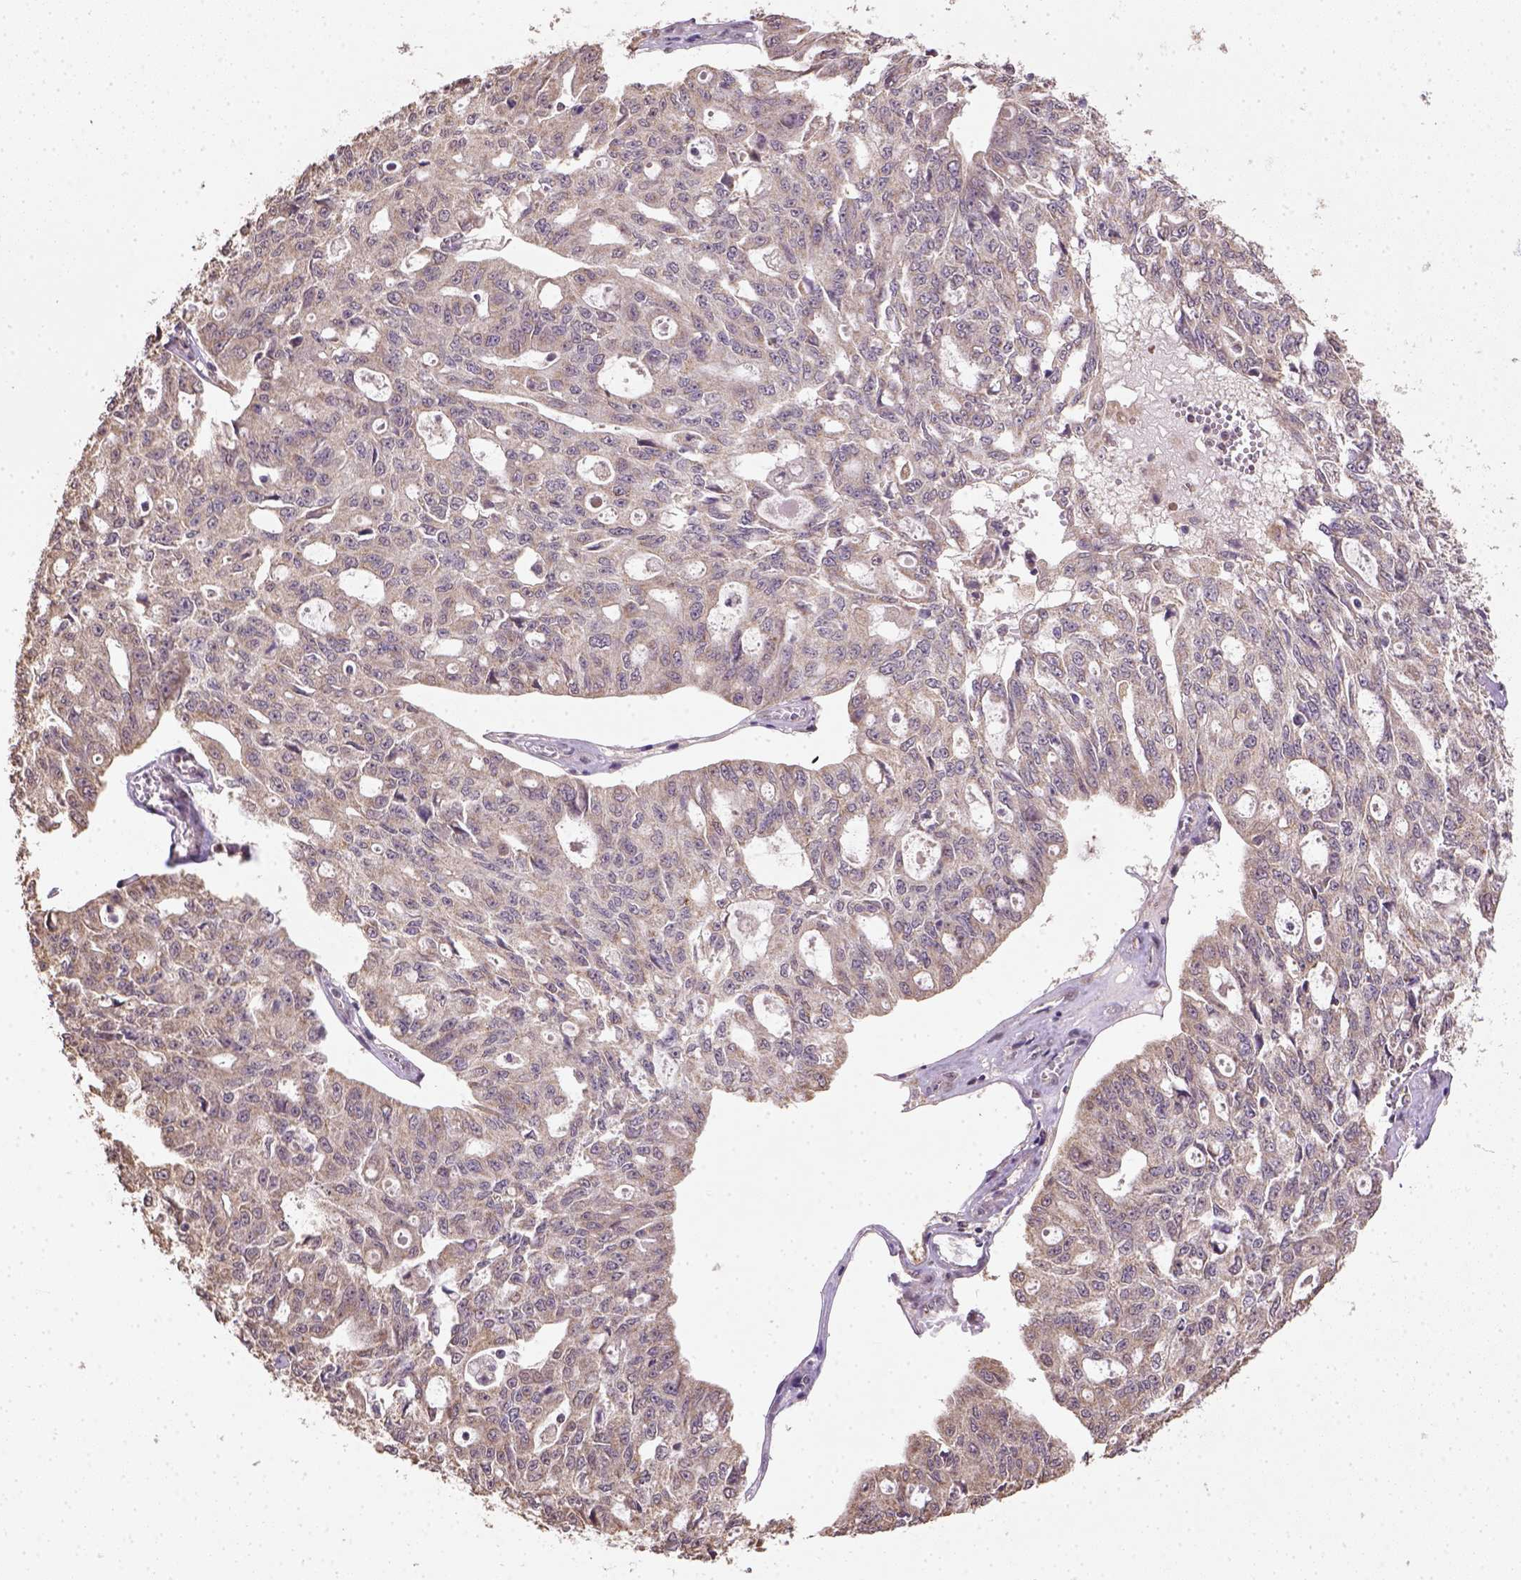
{"staining": {"intensity": "weak", "quantity": ">75%", "location": "cytoplasmic/membranous"}, "tissue": "ovarian cancer", "cell_type": "Tumor cells", "image_type": "cancer", "snomed": [{"axis": "morphology", "description": "Carcinoma, endometroid"}, {"axis": "topography", "description": "Ovary"}], "caption": "A high-resolution histopathology image shows immunohistochemistry (IHC) staining of ovarian cancer, which demonstrates weak cytoplasmic/membranous expression in approximately >75% of tumor cells.", "gene": "NUDT10", "patient": {"sex": "female", "age": 65}}